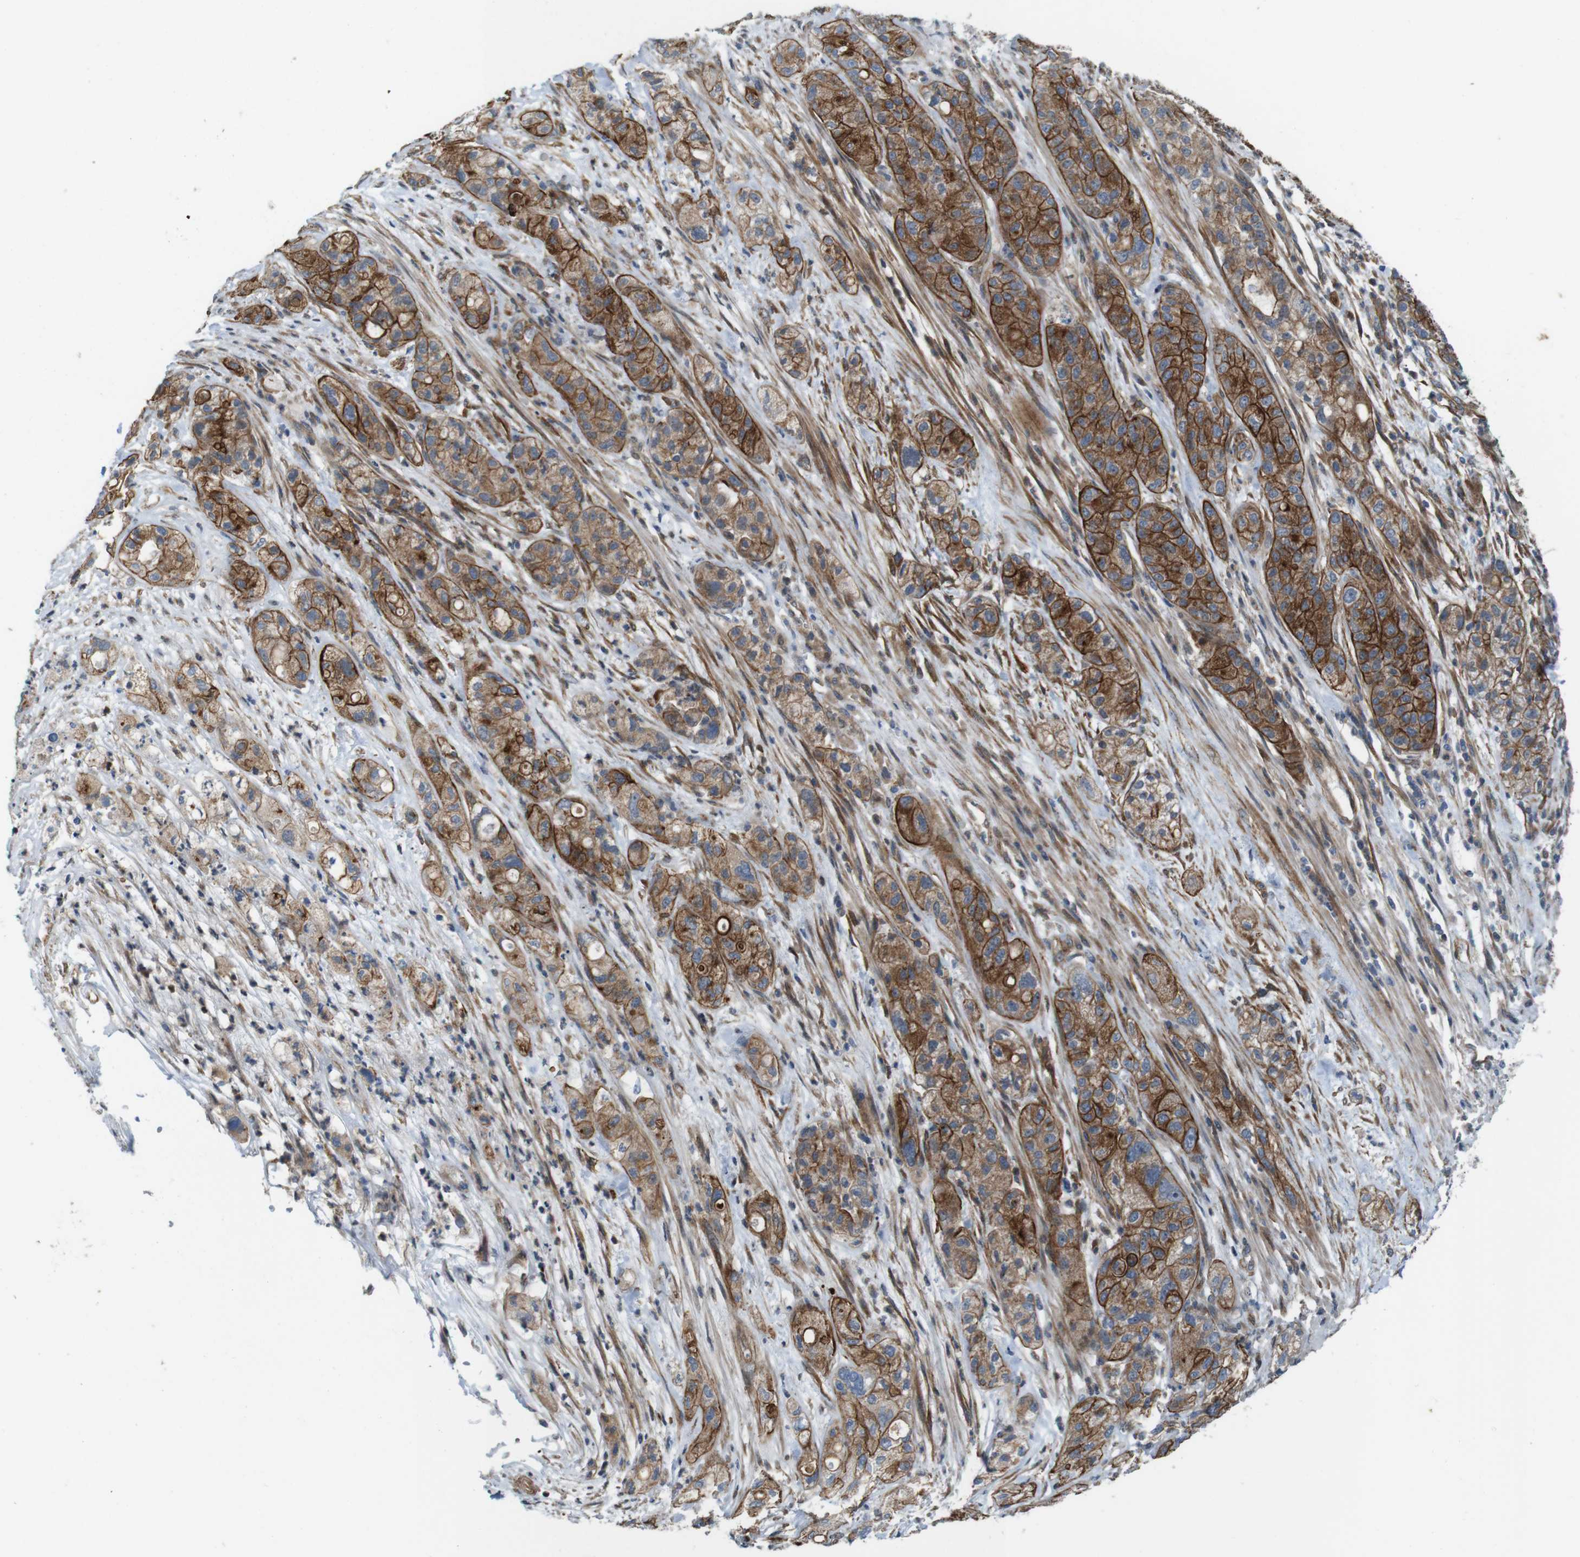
{"staining": {"intensity": "moderate", "quantity": ">75%", "location": "cytoplasmic/membranous"}, "tissue": "pancreatic cancer", "cell_type": "Tumor cells", "image_type": "cancer", "snomed": [{"axis": "morphology", "description": "Adenocarcinoma, NOS"}, {"axis": "topography", "description": "Pancreas"}], "caption": "IHC image of neoplastic tissue: human pancreatic cancer stained using immunohistochemistry reveals medium levels of moderate protein expression localized specifically in the cytoplasmic/membranous of tumor cells, appearing as a cytoplasmic/membranous brown color.", "gene": "SKI", "patient": {"sex": "female", "age": 78}}